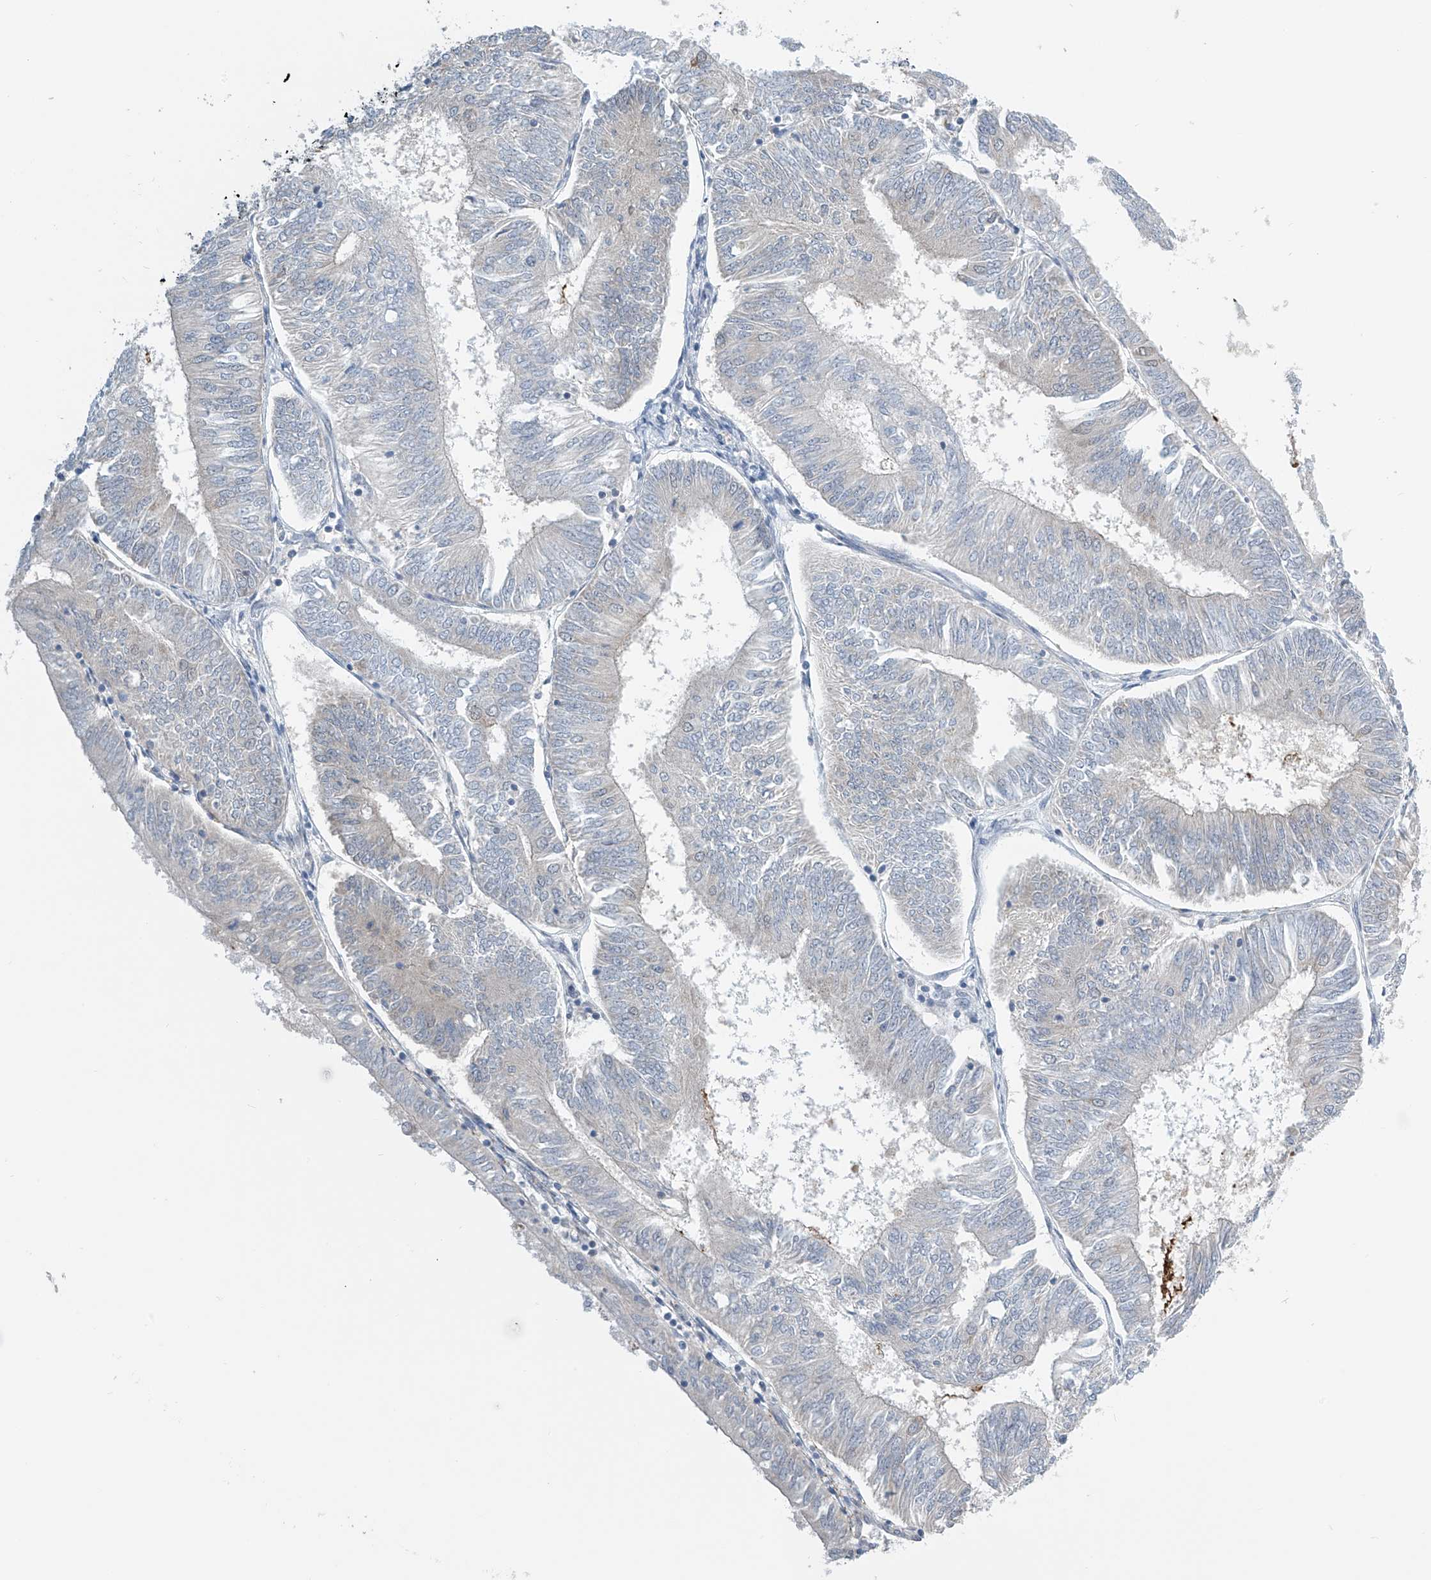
{"staining": {"intensity": "negative", "quantity": "none", "location": "none"}, "tissue": "endometrial cancer", "cell_type": "Tumor cells", "image_type": "cancer", "snomed": [{"axis": "morphology", "description": "Adenocarcinoma, NOS"}, {"axis": "topography", "description": "Endometrium"}], "caption": "Tumor cells are negative for brown protein staining in adenocarcinoma (endometrial).", "gene": "APLF", "patient": {"sex": "female", "age": 58}}